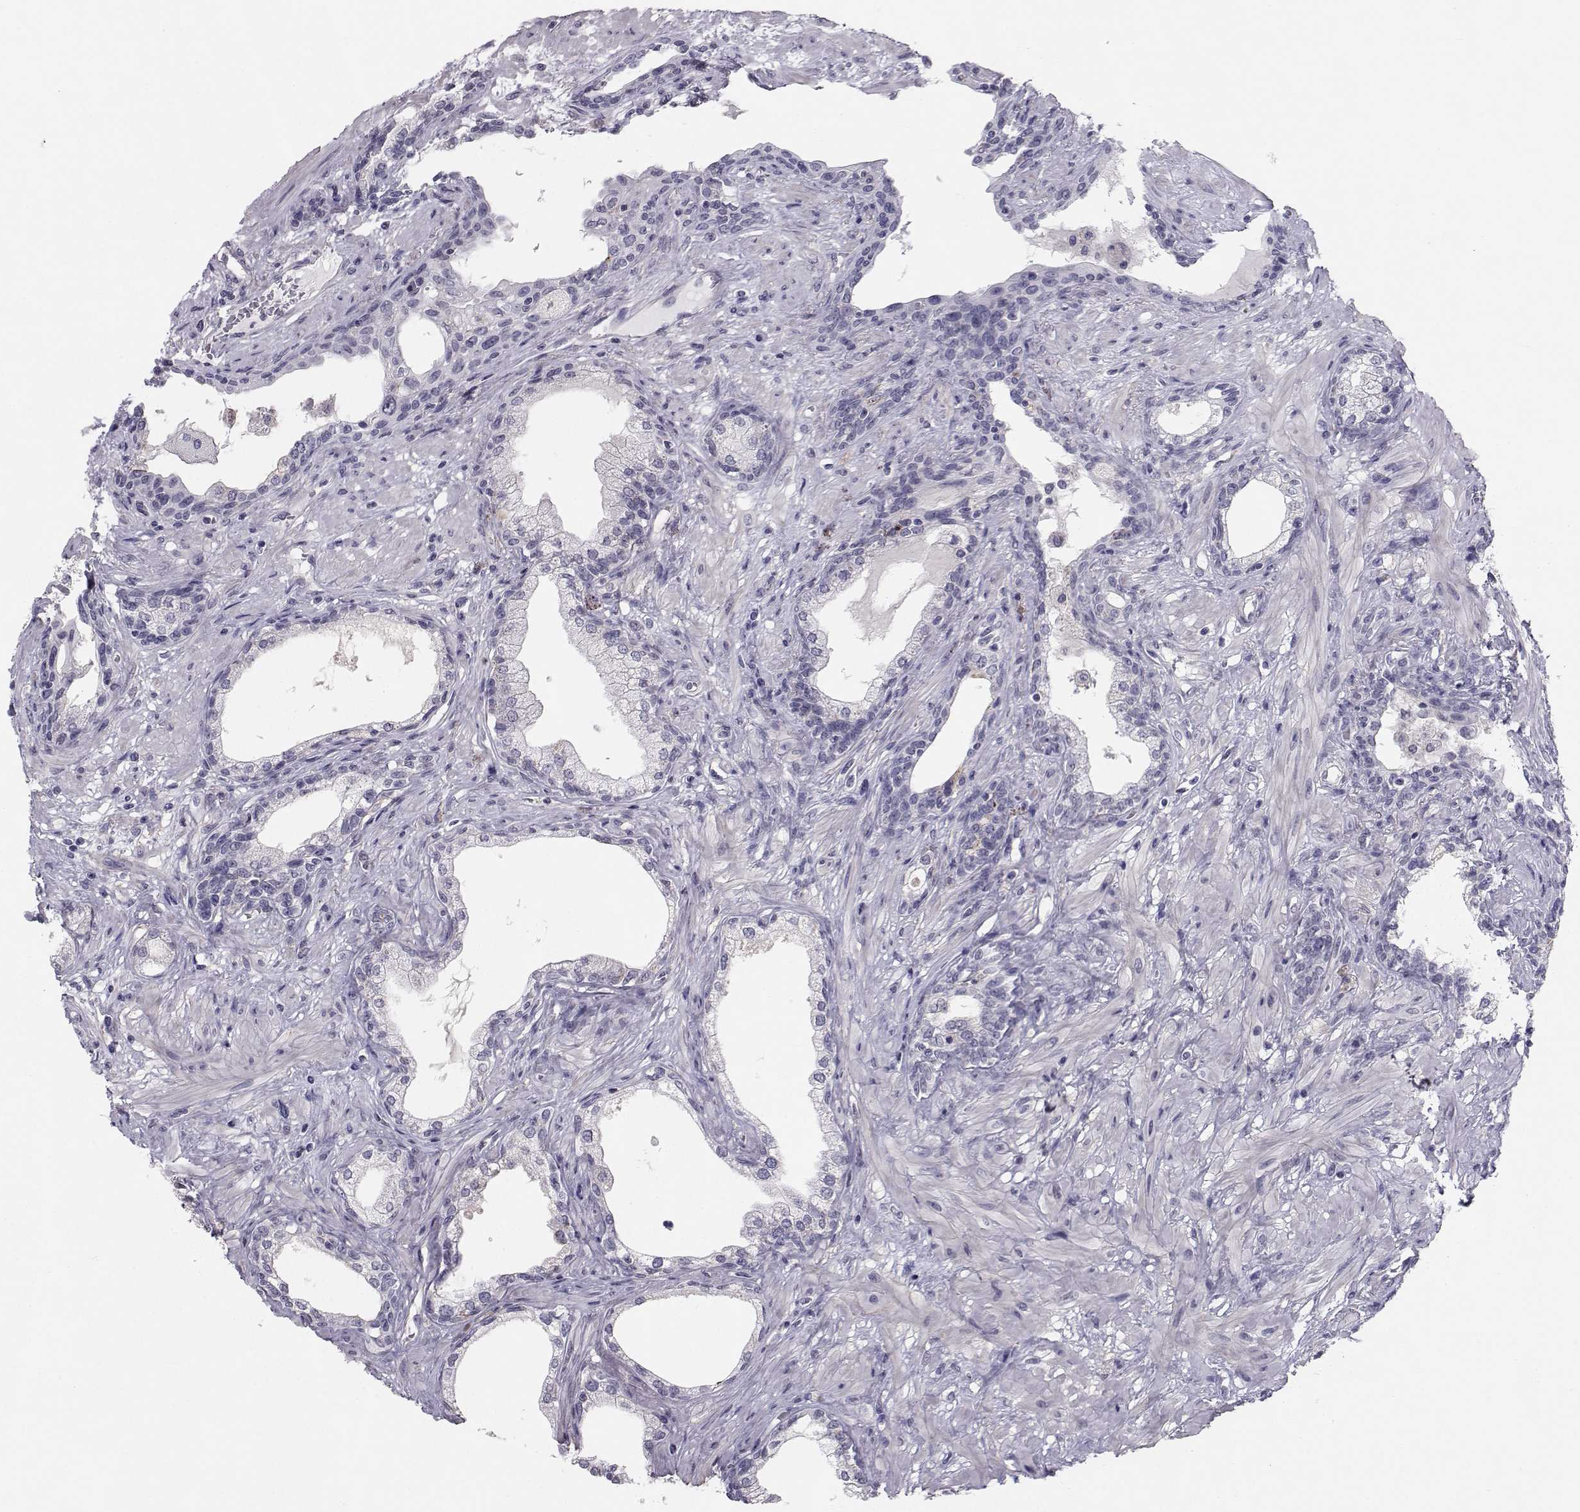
{"staining": {"intensity": "negative", "quantity": "none", "location": "none"}, "tissue": "prostate", "cell_type": "Glandular cells", "image_type": "normal", "snomed": [{"axis": "morphology", "description": "Normal tissue, NOS"}, {"axis": "topography", "description": "Prostate"}], "caption": "High power microscopy photomicrograph of an immunohistochemistry photomicrograph of benign prostate, revealing no significant positivity in glandular cells.", "gene": "SPDYE4", "patient": {"sex": "male", "age": 63}}